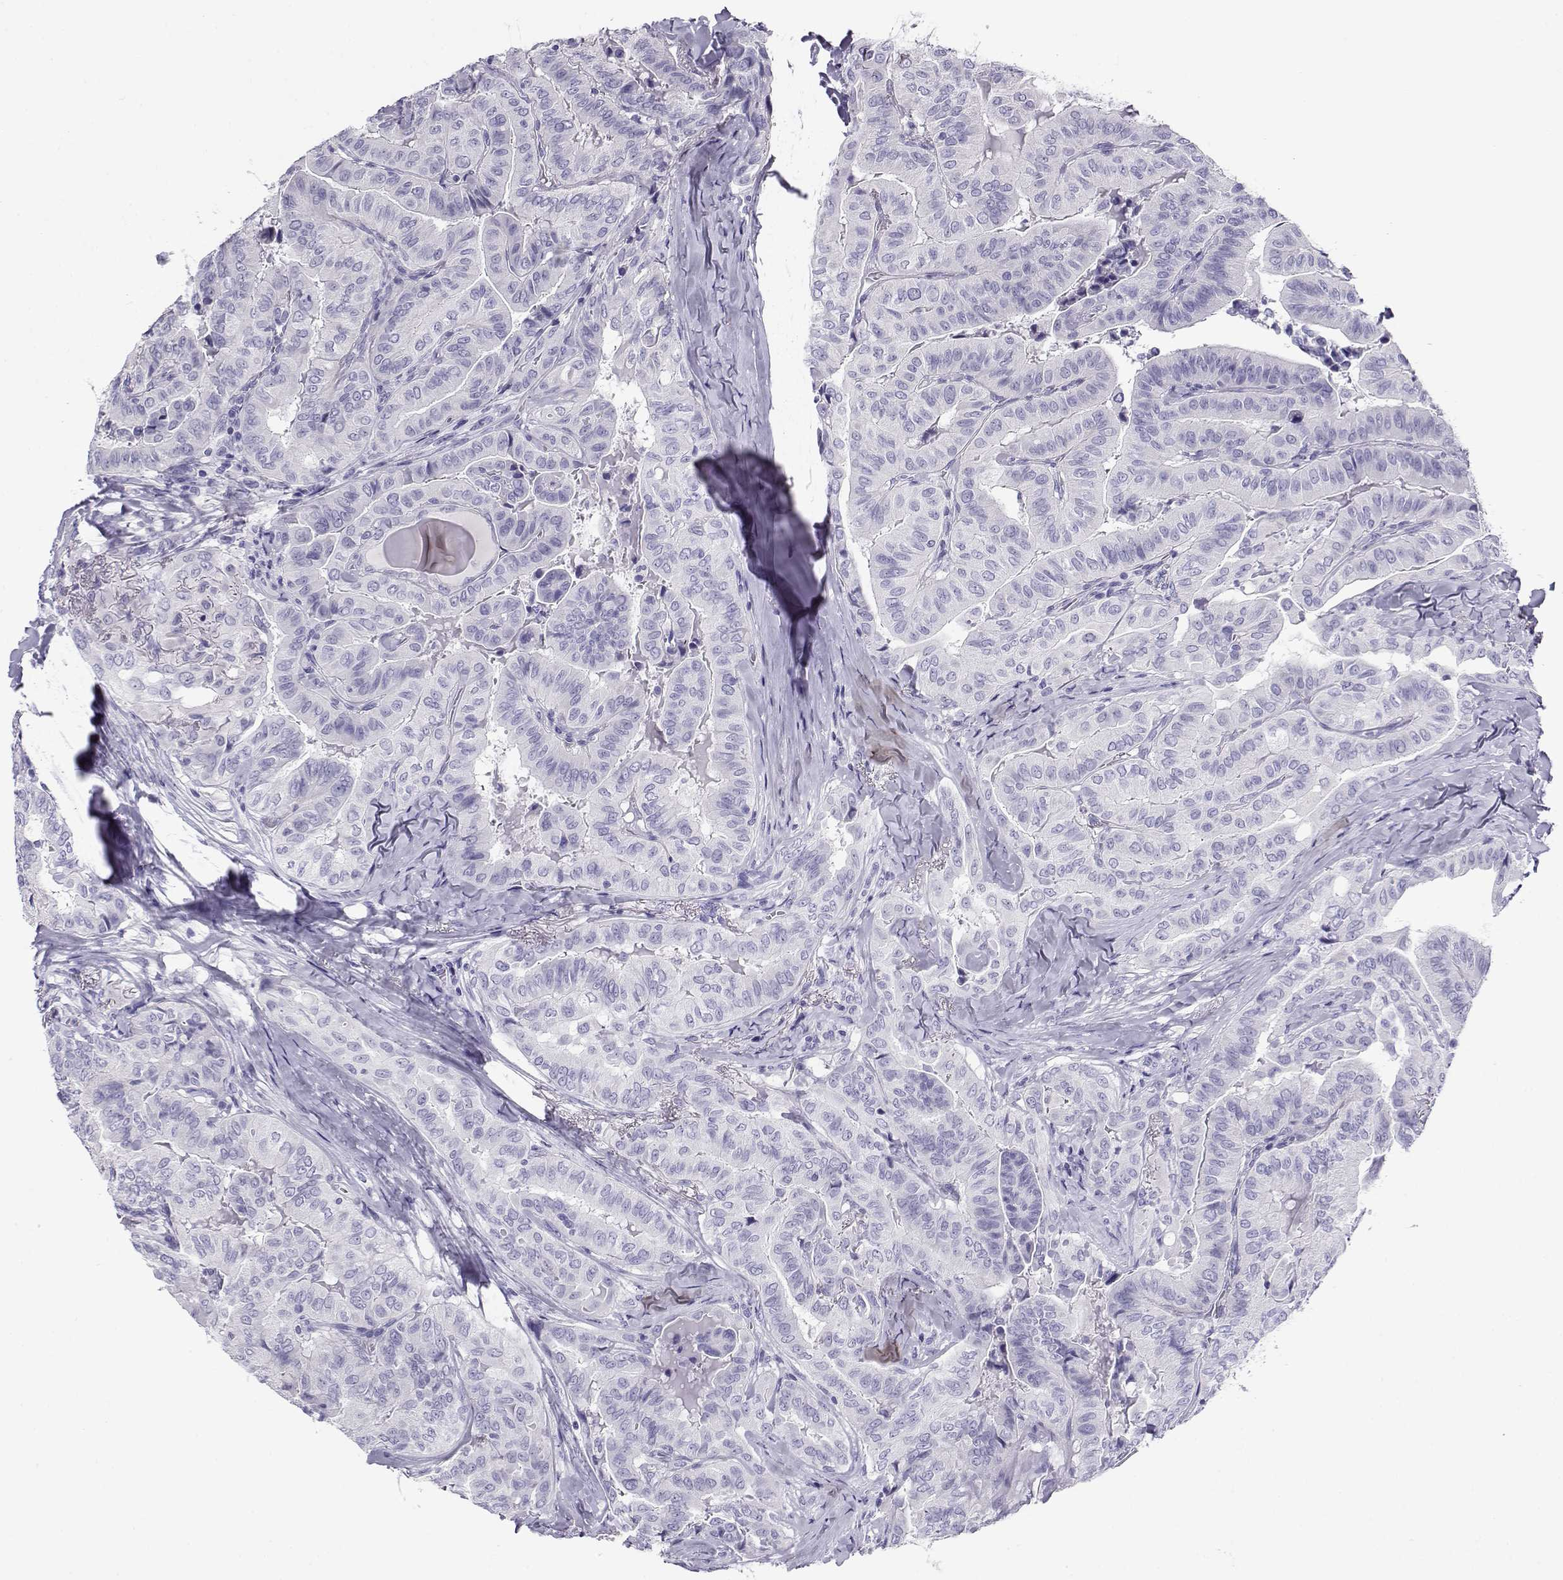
{"staining": {"intensity": "negative", "quantity": "none", "location": "none"}, "tissue": "thyroid cancer", "cell_type": "Tumor cells", "image_type": "cancer", "snomed": [{"axis": "morphology", "description": "Papillary adenocarcinoma, NOS"}, {"axis": "topography", "description": "Thyroid gland"}], "caption": "The IHC histopathology image has no significant staining in tumor cells of thyroid cancer tissue. (Stains: DAB (3,3'-diaminobenzidine) immunohistochemistry with hematoxylin counter stain, Microscopy: brightfield microscopy at high magnification).", "gene": "CABS1", "patient": {"sex": "female", "age": 68}}